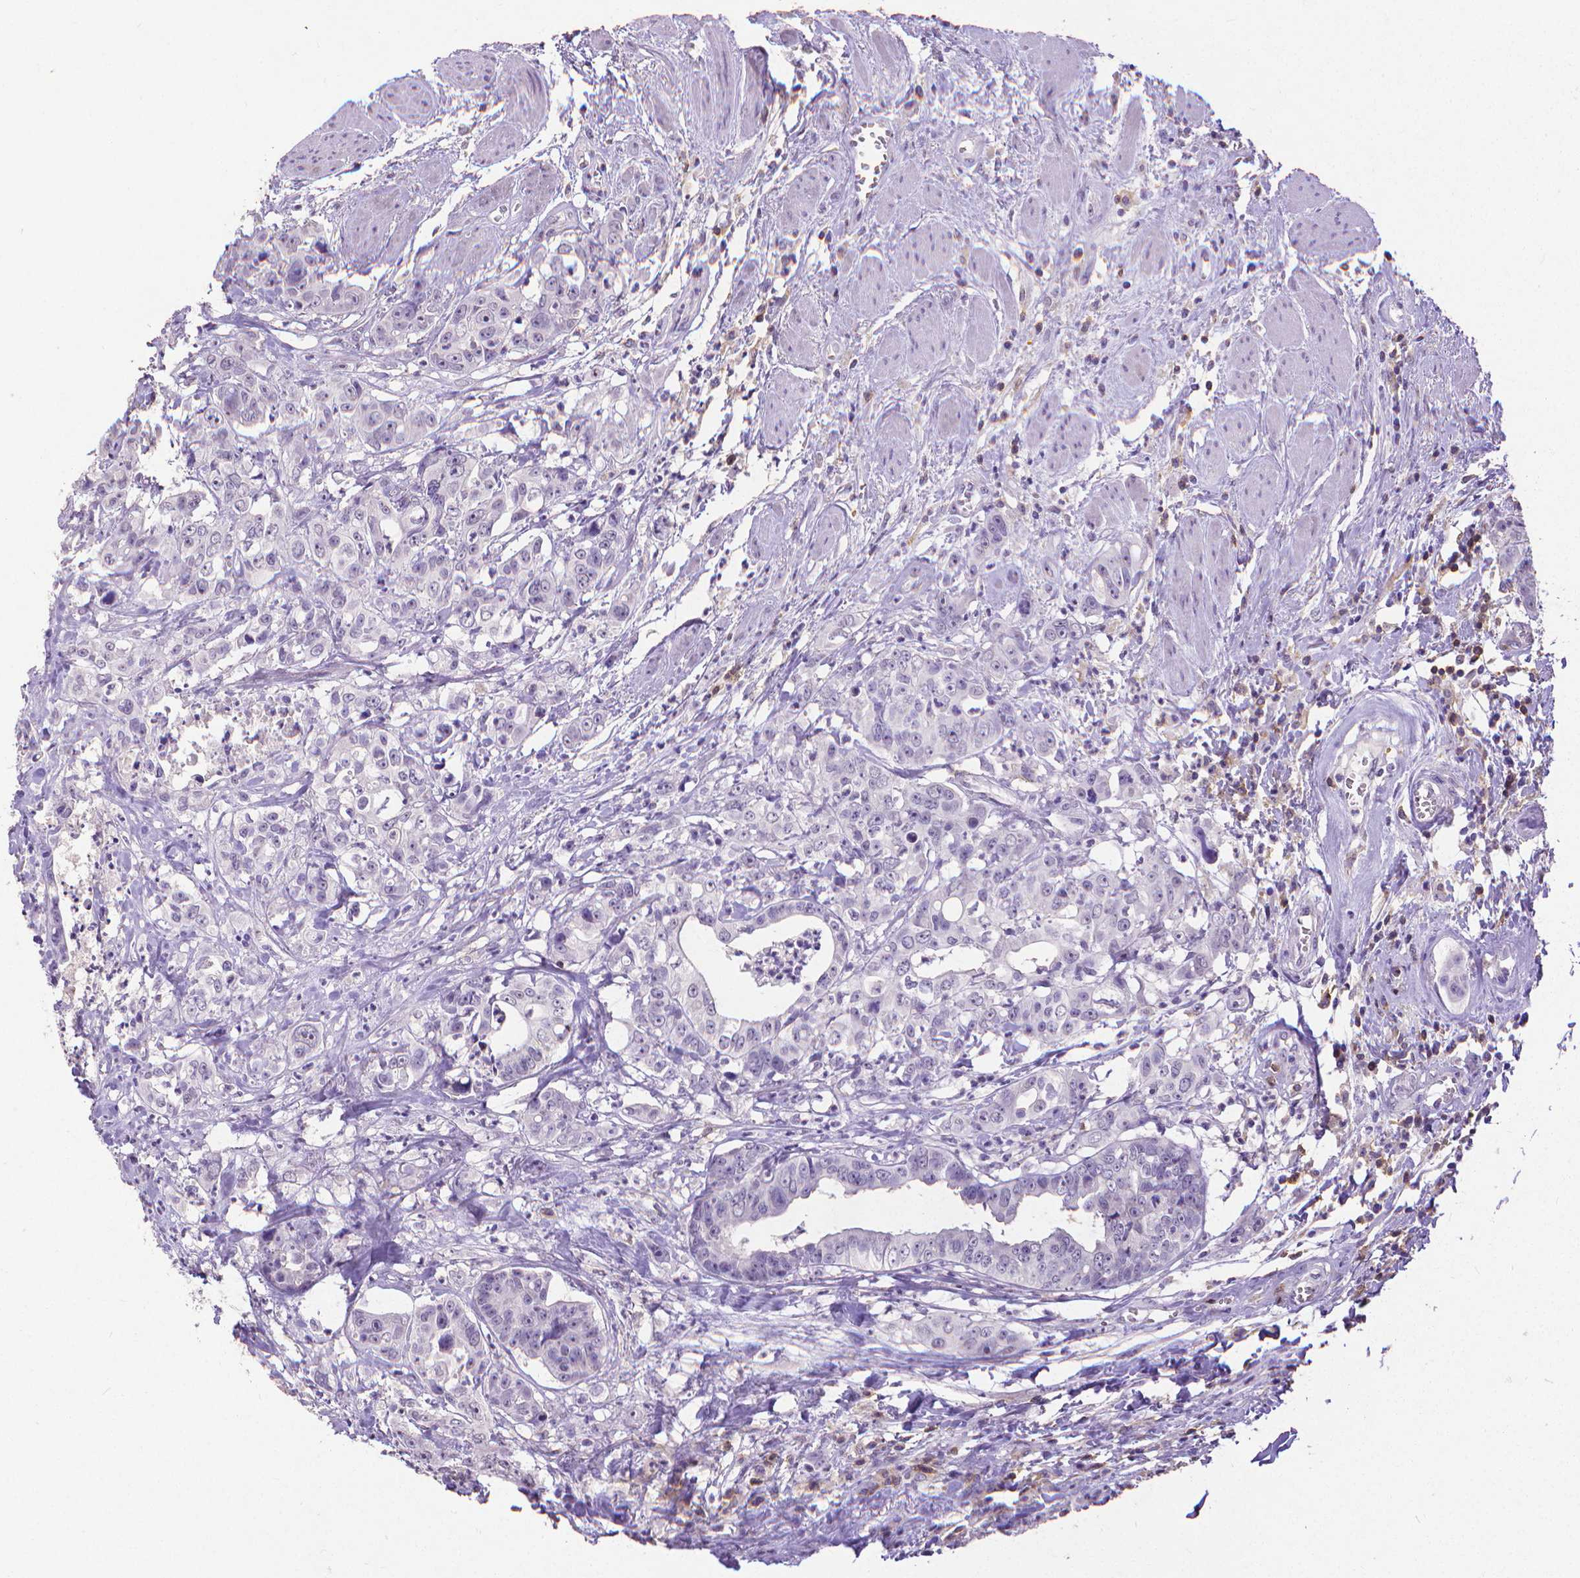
{"staining": {"intensity": "negative", "quantity": "none", "location": "none"}, "tissue": "colorectal cancer", "cell_type": "Tumor cells", "image_type": "cancer", "snomed": [{"axis": "morphology", "description": "Adenocarcinoma, NOS"}, {"axis": "topography", "description": "Rectum"}], "caption": "Protein analysis of colorectal adenocarcinoma displays no significant staining in tumor cells.", "gene": "CD4", "patient": {"sex": "female", "age": 62}}